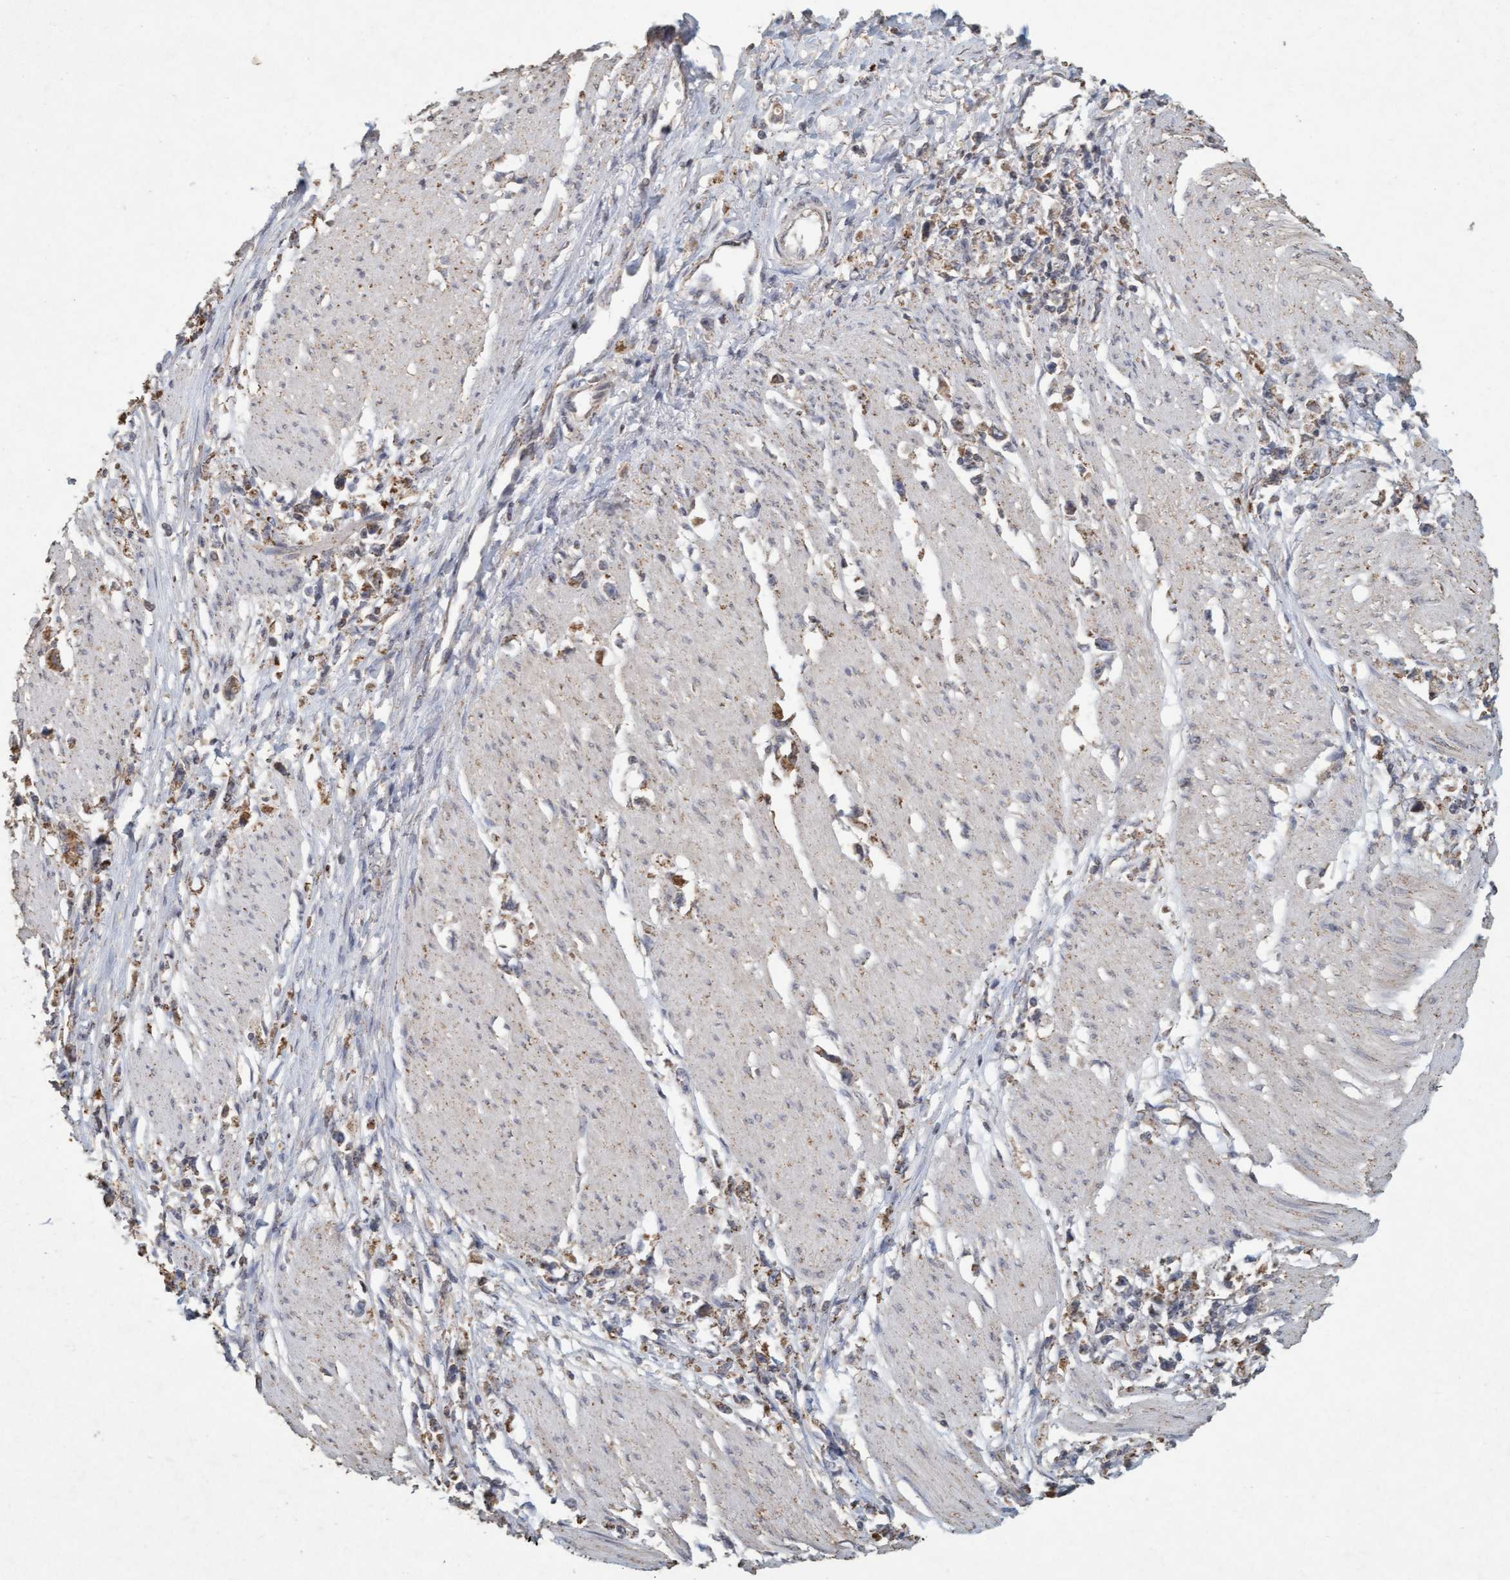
{"staining": {"intensity": "weak", "quantity": "25%-75%", "location": "cytoplasmic/membranous"}, "tissue": "stomach cancer", "cell_type": "Tumor cells", "image_type": "cancer", "snomed": [{"axis": "morphology", "description": "Adenocarcinoma, NOS"}, {"axis": "topography", "description": "Stomach"}], "caption": "Brown immunohistochemical staining in adenocarcinoma (stomach) displays weak cytoplasmic/membranous staining in about 25%-75% of tumor cells.", "gene": "VSIG8", "patient": {"sex": "female", "age": 59}}